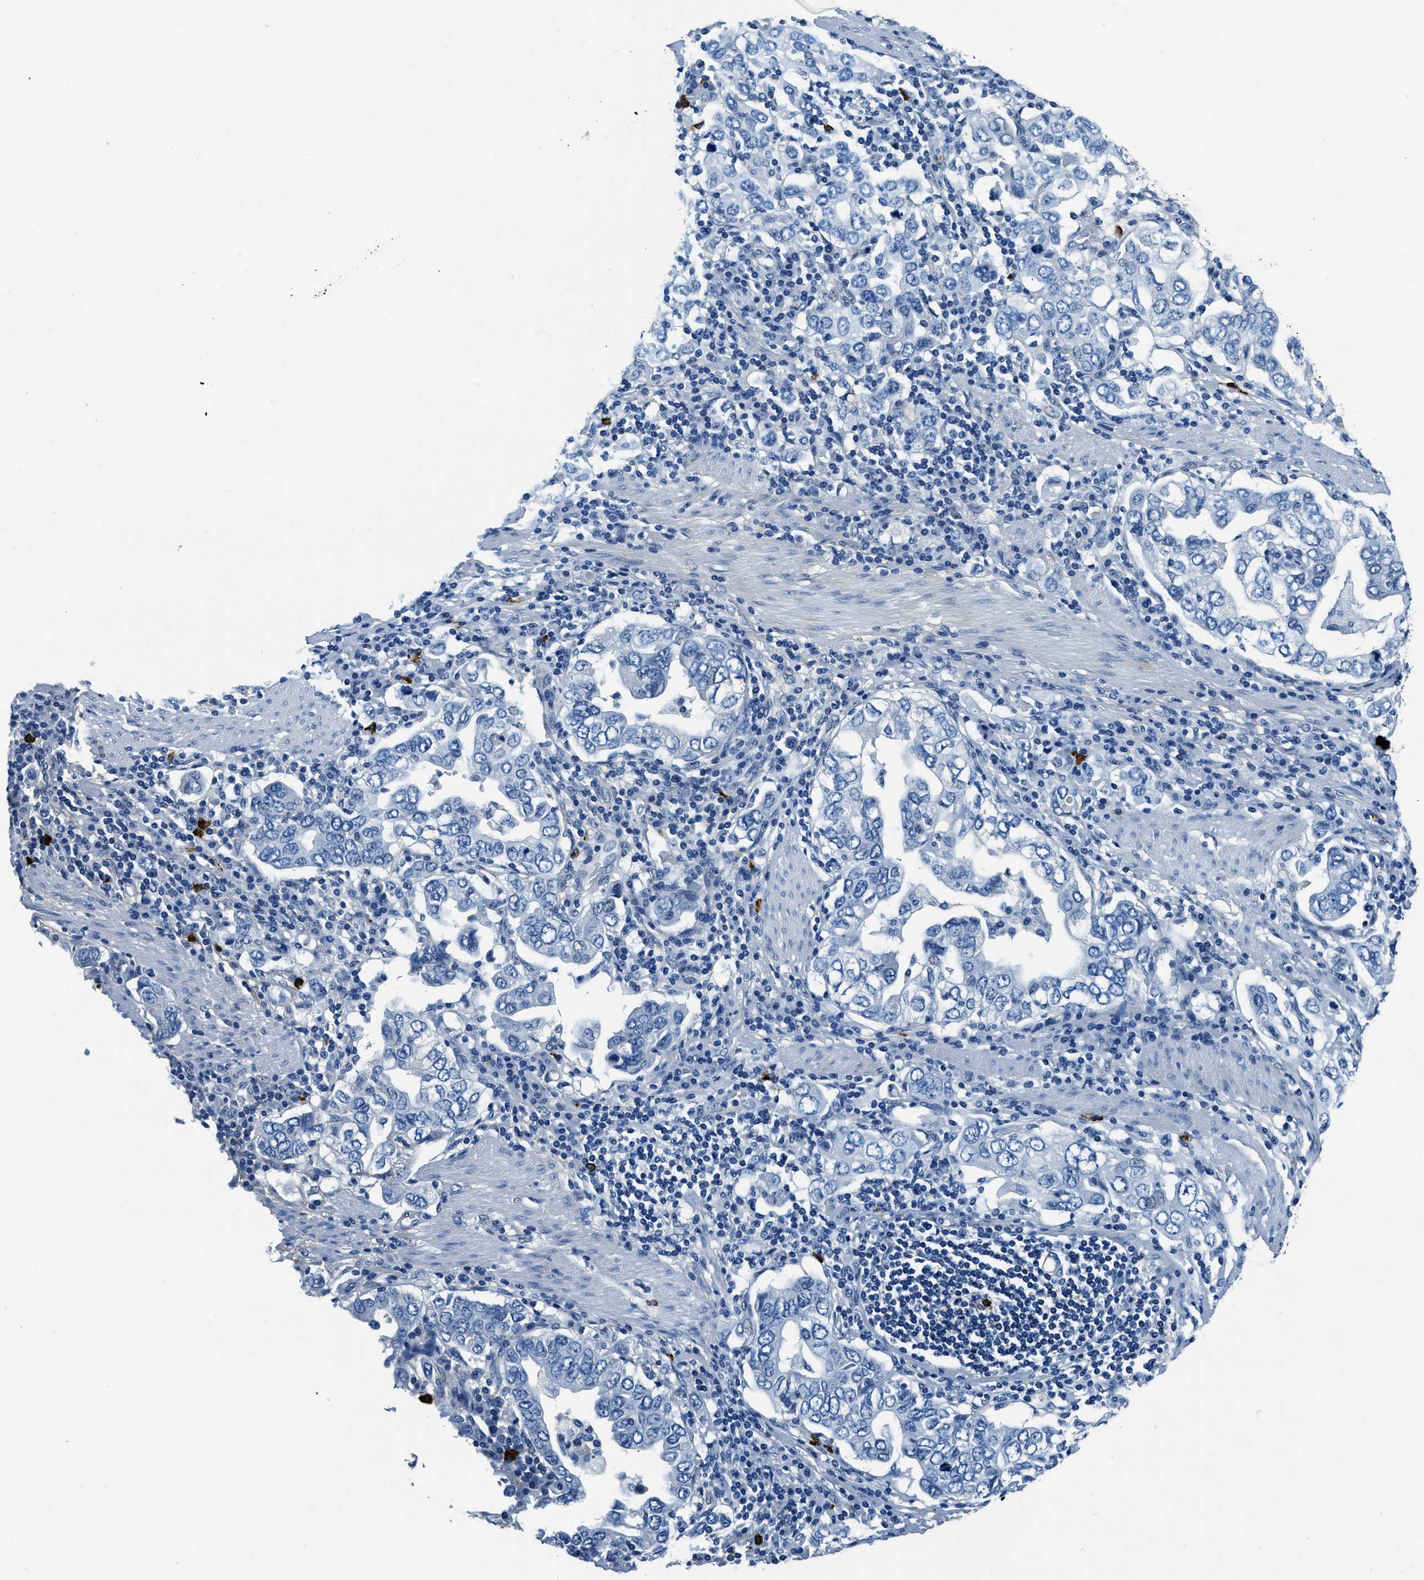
{"staining": {"intensity": "negative", "quantity": "none", "location": "none"}, "tissue": "stomach cancer", "cell_type": "Tumor cells", "image_type": "cancer", "snomed": [{"axis": "morphology", "description": "Adenocarcinoma, NOS"}, {"axis": "topography", "description": "Stomach, upper"}], "caption": "Adenocarcinoma (stomach) was stained to show a protein in brown. There is no significant positivity in tumor cells.", "gene": "TMEM186", "patient": {"sex": "male", "age": 62}}